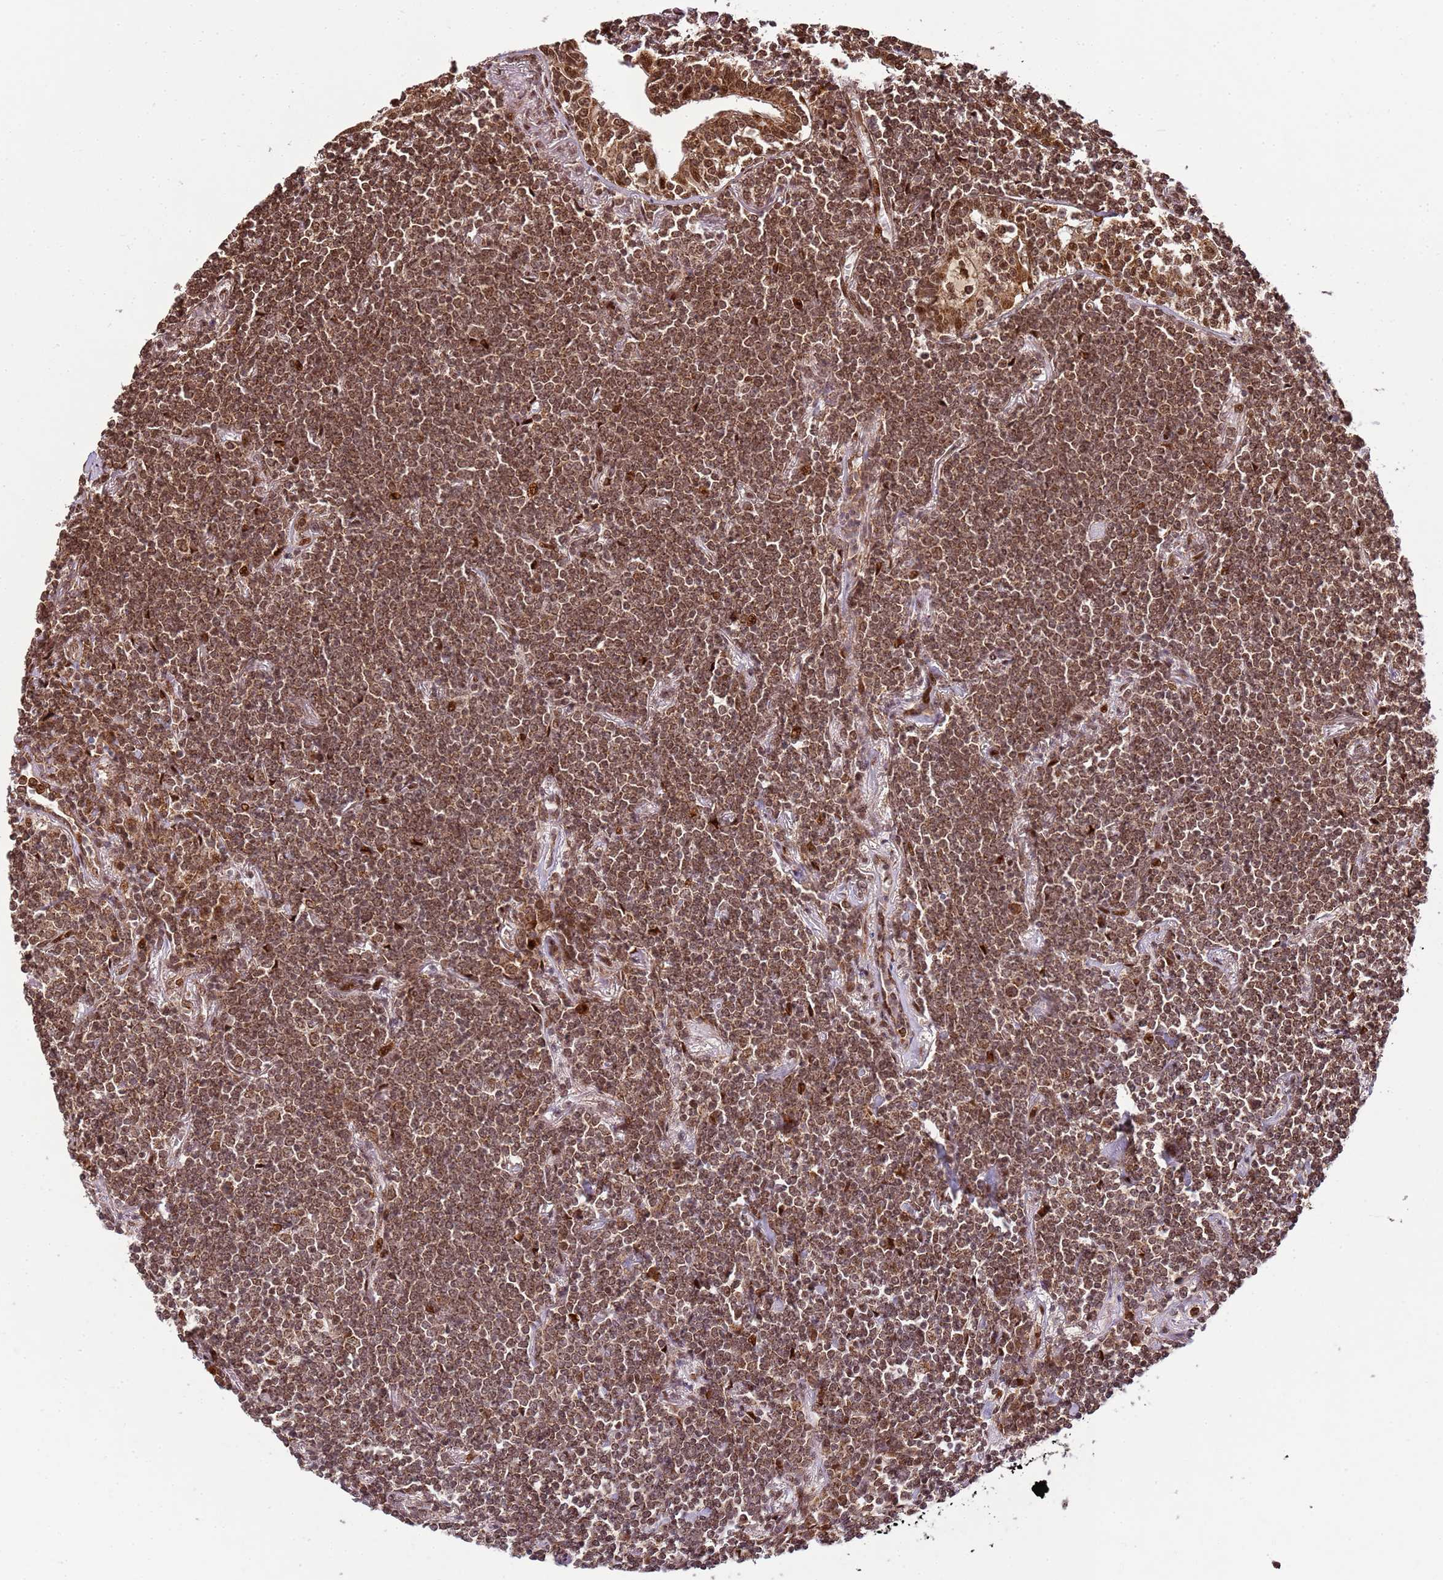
{"staining": {"intensity": "moderate", "quantity": ">75%", "location": "nuclear"}, "tissue": "lymphoma", "cell_type": "Tumor cells", "image_type": "cancer", "snomed": [{"axis": "morphology", "description": "Malignant lymphoma, non-Hodgkin's type, Low grade"}, {"axis": "topography", "description": "Lung"}], "caption": "Lymphoma tissue reveals moderate nuclear expression in approximately >75% of tumor cells, visualized by immunohistochemistry.", "gene": "PEX14", "patient": {"sex": "female", "age": 71}}